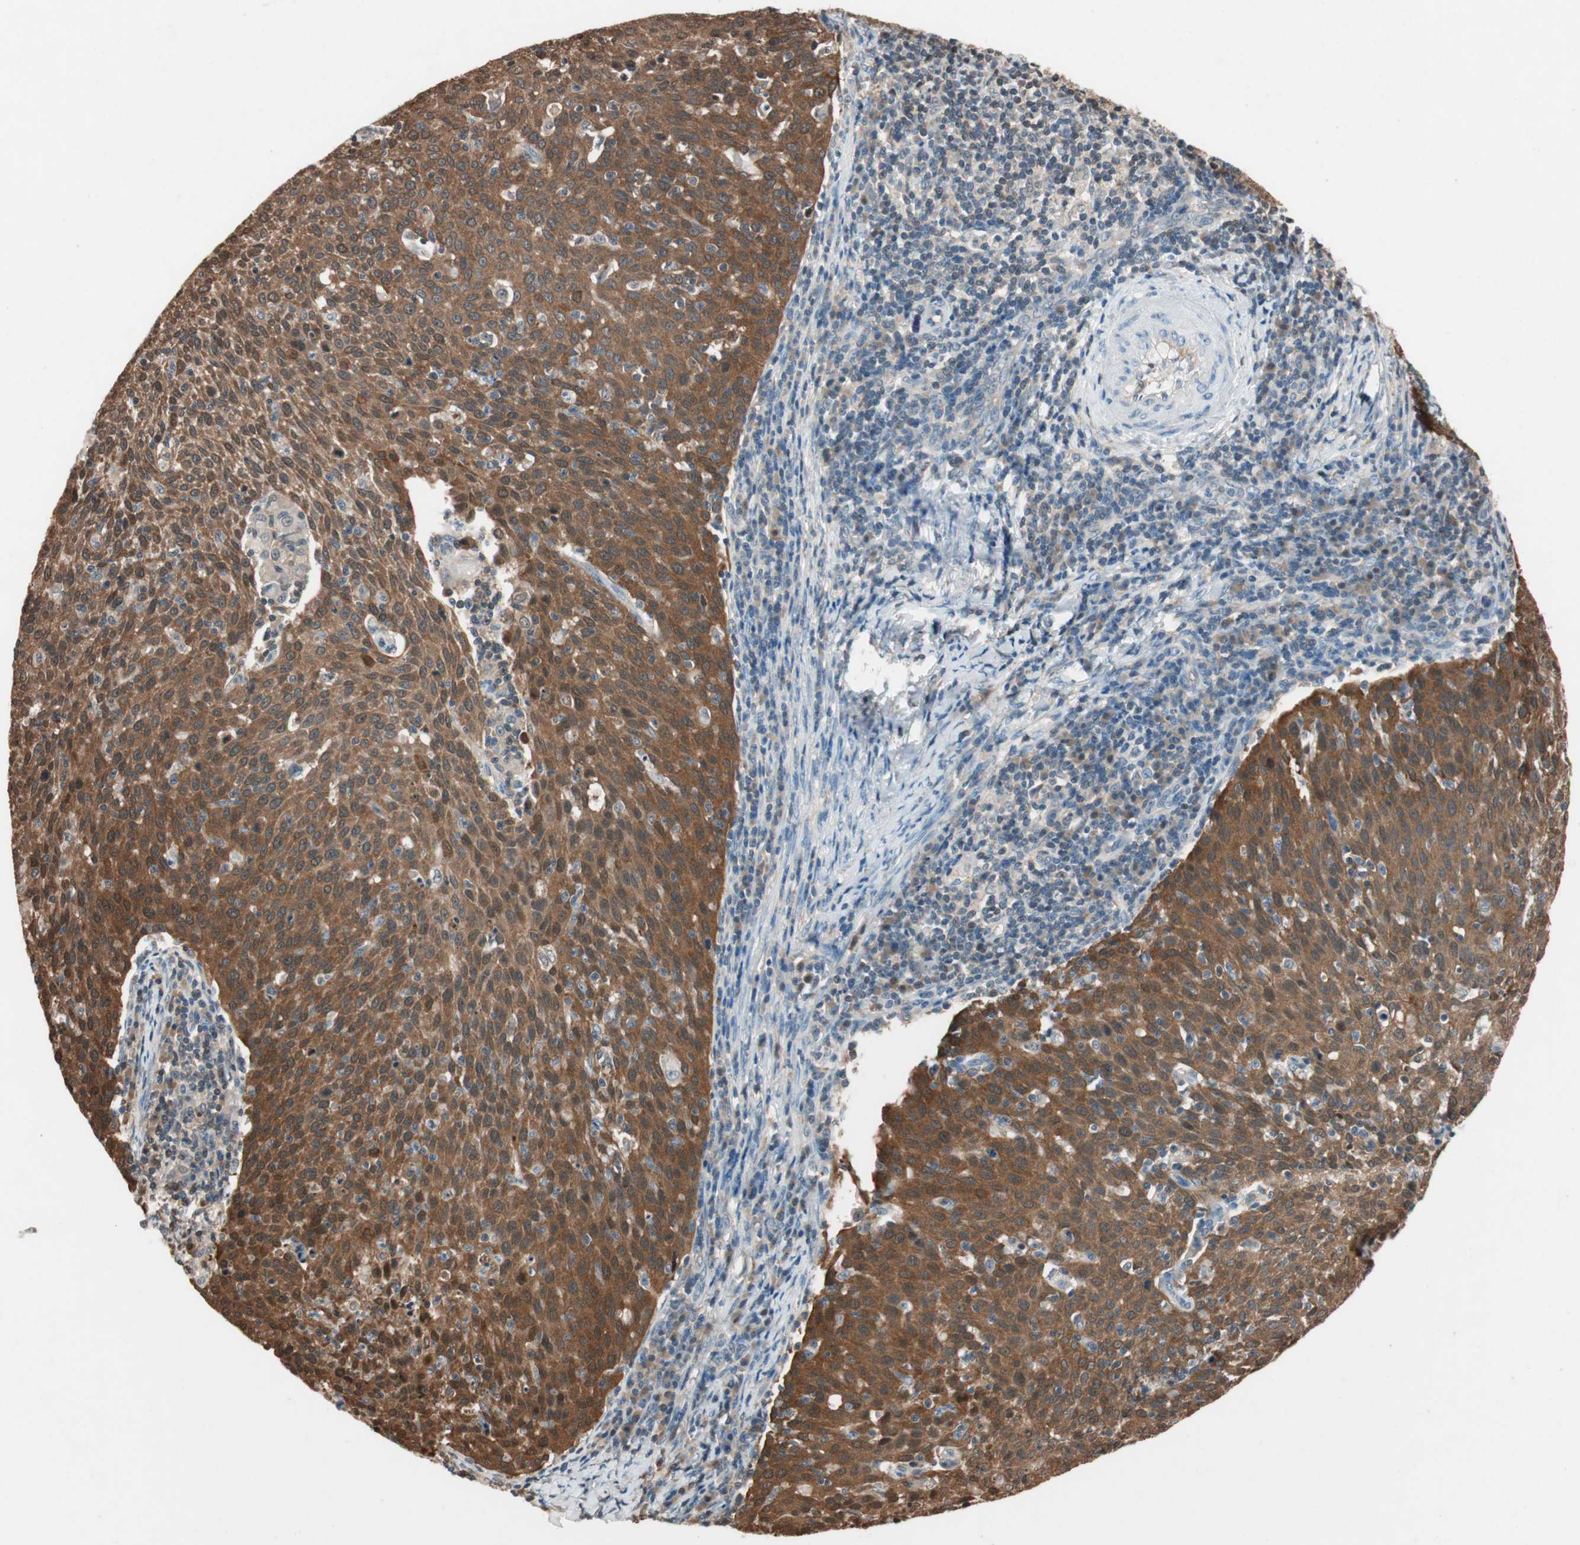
{"staining": {"intensity": "moderate", "quantity": ">75%", "location": "cytoplasmic/membranous"}, "tissue": "cervical cancer", "cell_type": "Tumor cells", "image_type": "cancer", "snomed": [{"axis": "morphology", "description": "Squamous cell carcinoma, NOS"}, {"axis": "topography", "description": "Cervix"}], "caption": "Cervical cancer was stained to show a protein in brown. There is medium levels of moderate cytoplasmic/membranous expression in about >75% of tumor cells.", "gene": "SERPINB5", "patient": {"sex": "female", "age": 38}}